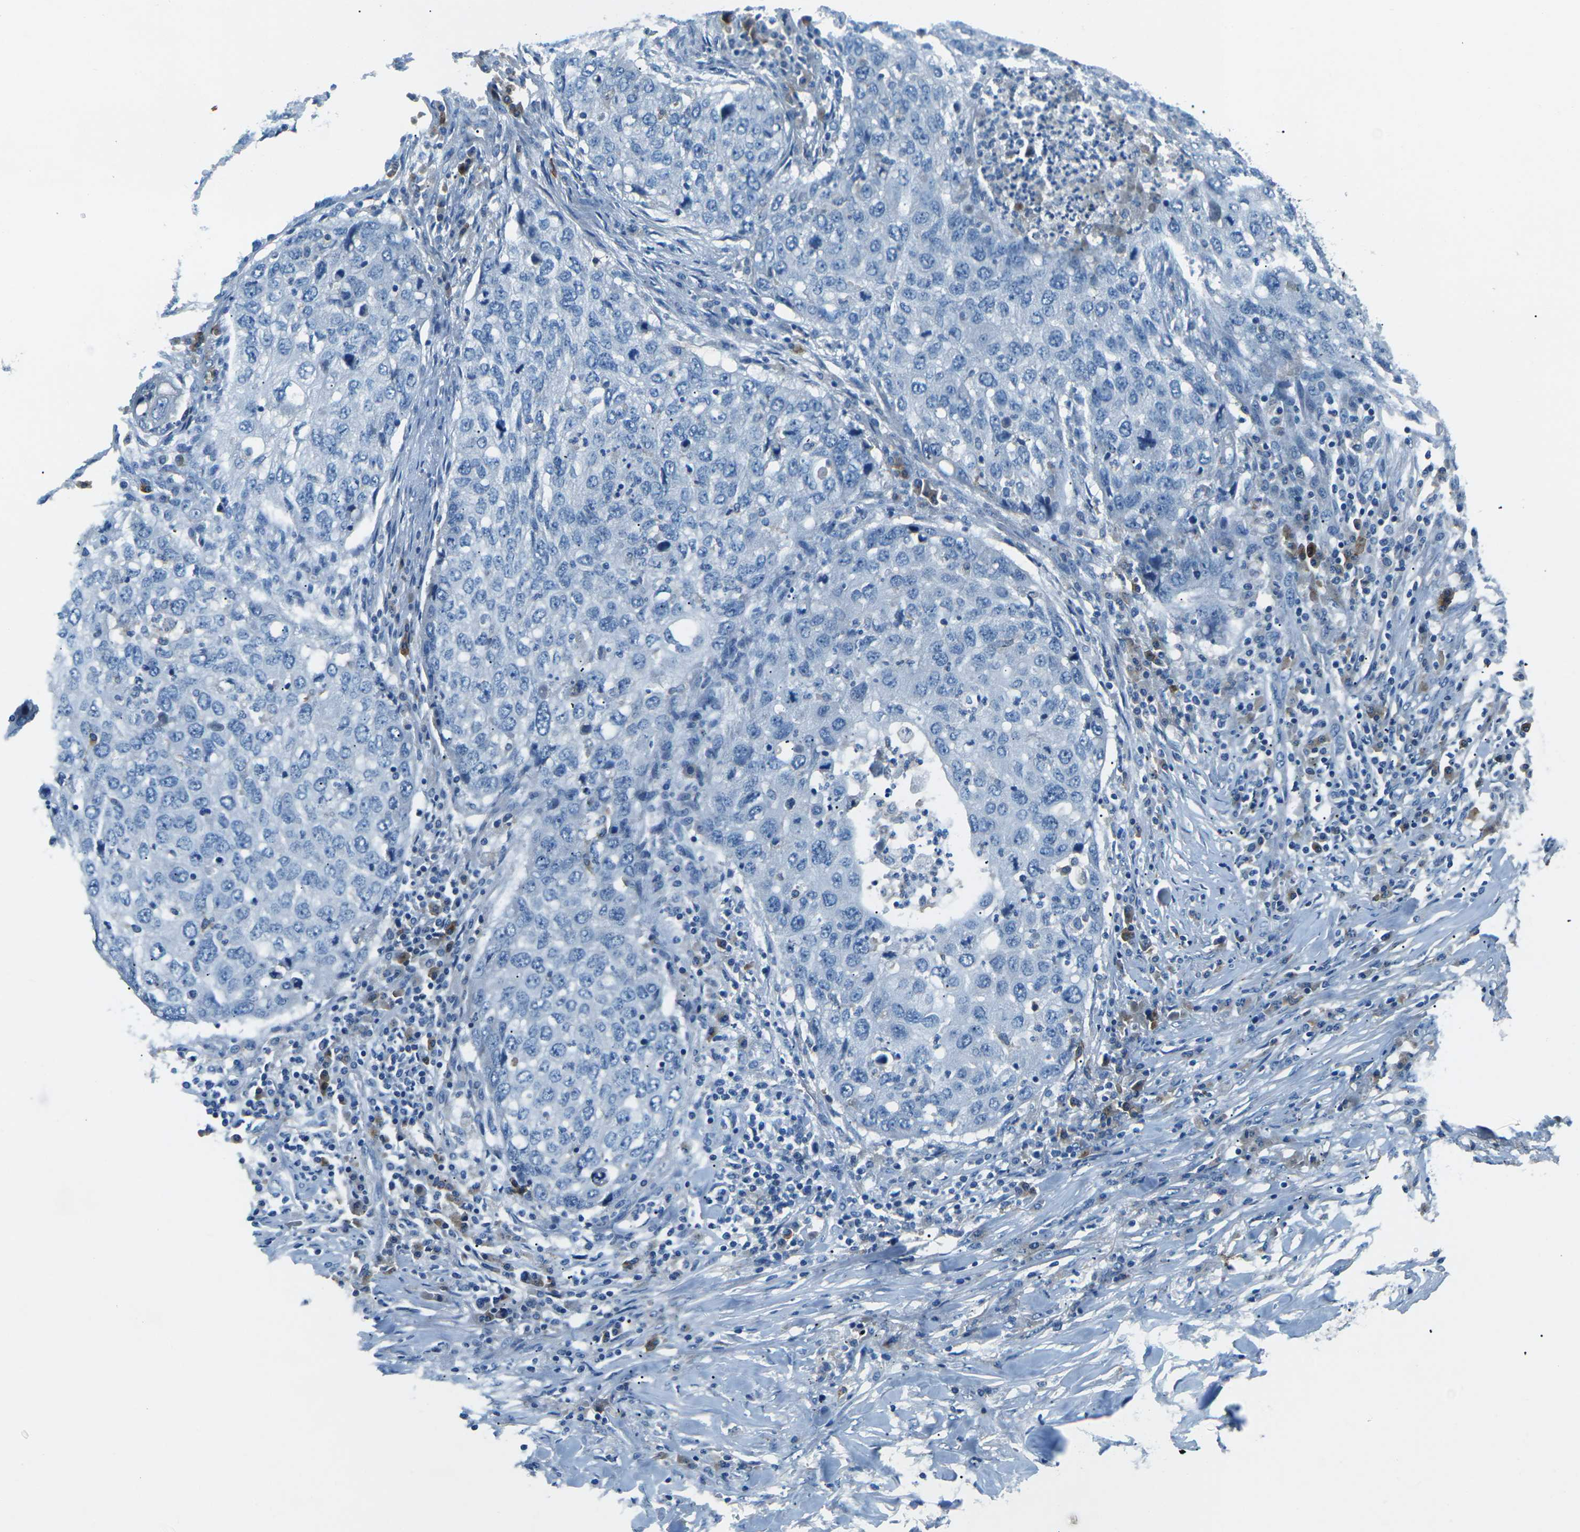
{"staining": {"intensity": "negative", "quantity": "none", "location": "none"}, "tissue": "lung cancer", "cell_type": "Tumor cells", "image_type": "cancer", "snomed": [{"axis": "morphology", "description": "Squamous cell carcinoma, NOS"}, {"axis": "topography", "description": "Lung"}], "caption": "Tumor cells are negative for protein expression in human squamous cell carcinoma (lung).", "gene": "CD1D", "patient": {"sex": "female", "age": 63}}